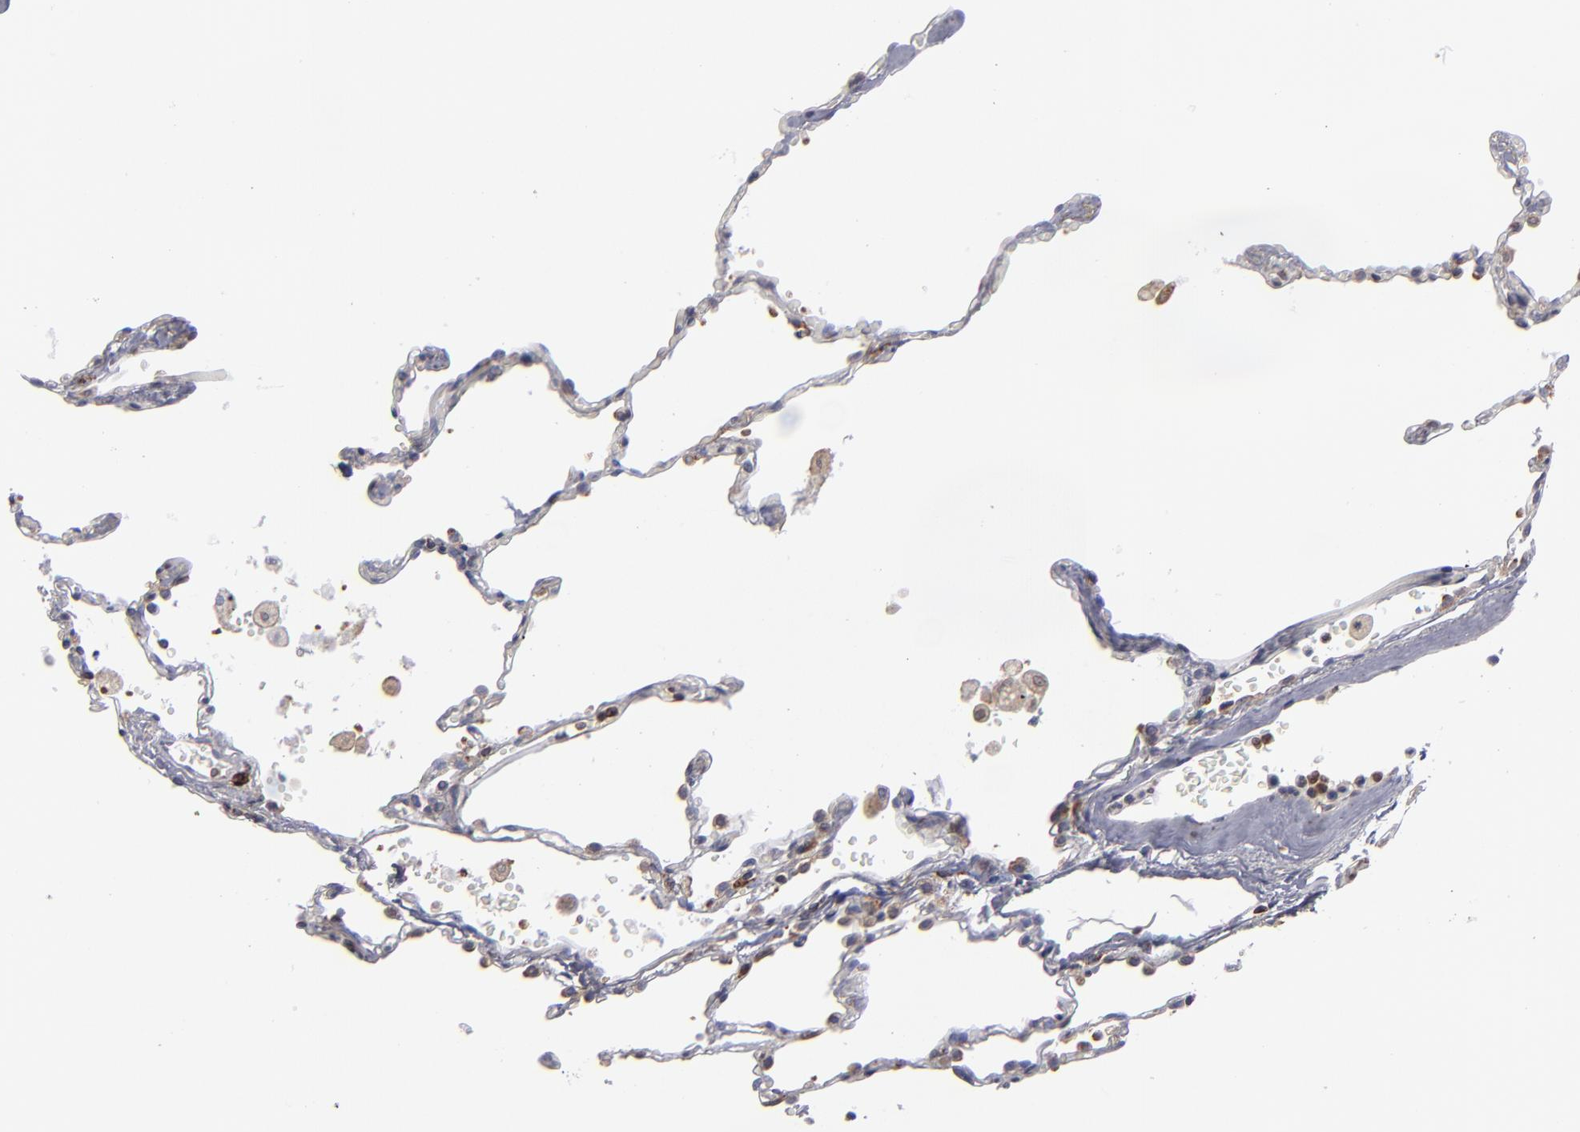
{"staining": {"intensity": "negative", "quantity": "none", "location": "none"}, "tissue": "lung", "cell_type": "Alveolar cells", "image_type": "normal", "snomed": [{"axis": "morphology", "description": "Normal tissue, NOS"}, {"axis": "topography", "description": "Lung"}], "caption": "This micrograph is of benign lung stained with immunohistochemistry (IHC) to label a protein in brown with the nuclei are counter-stained blue. There is no positivity in alveolar cells.", "gene": "TMX1", "patient": {"sex": "male", "age": 71}}